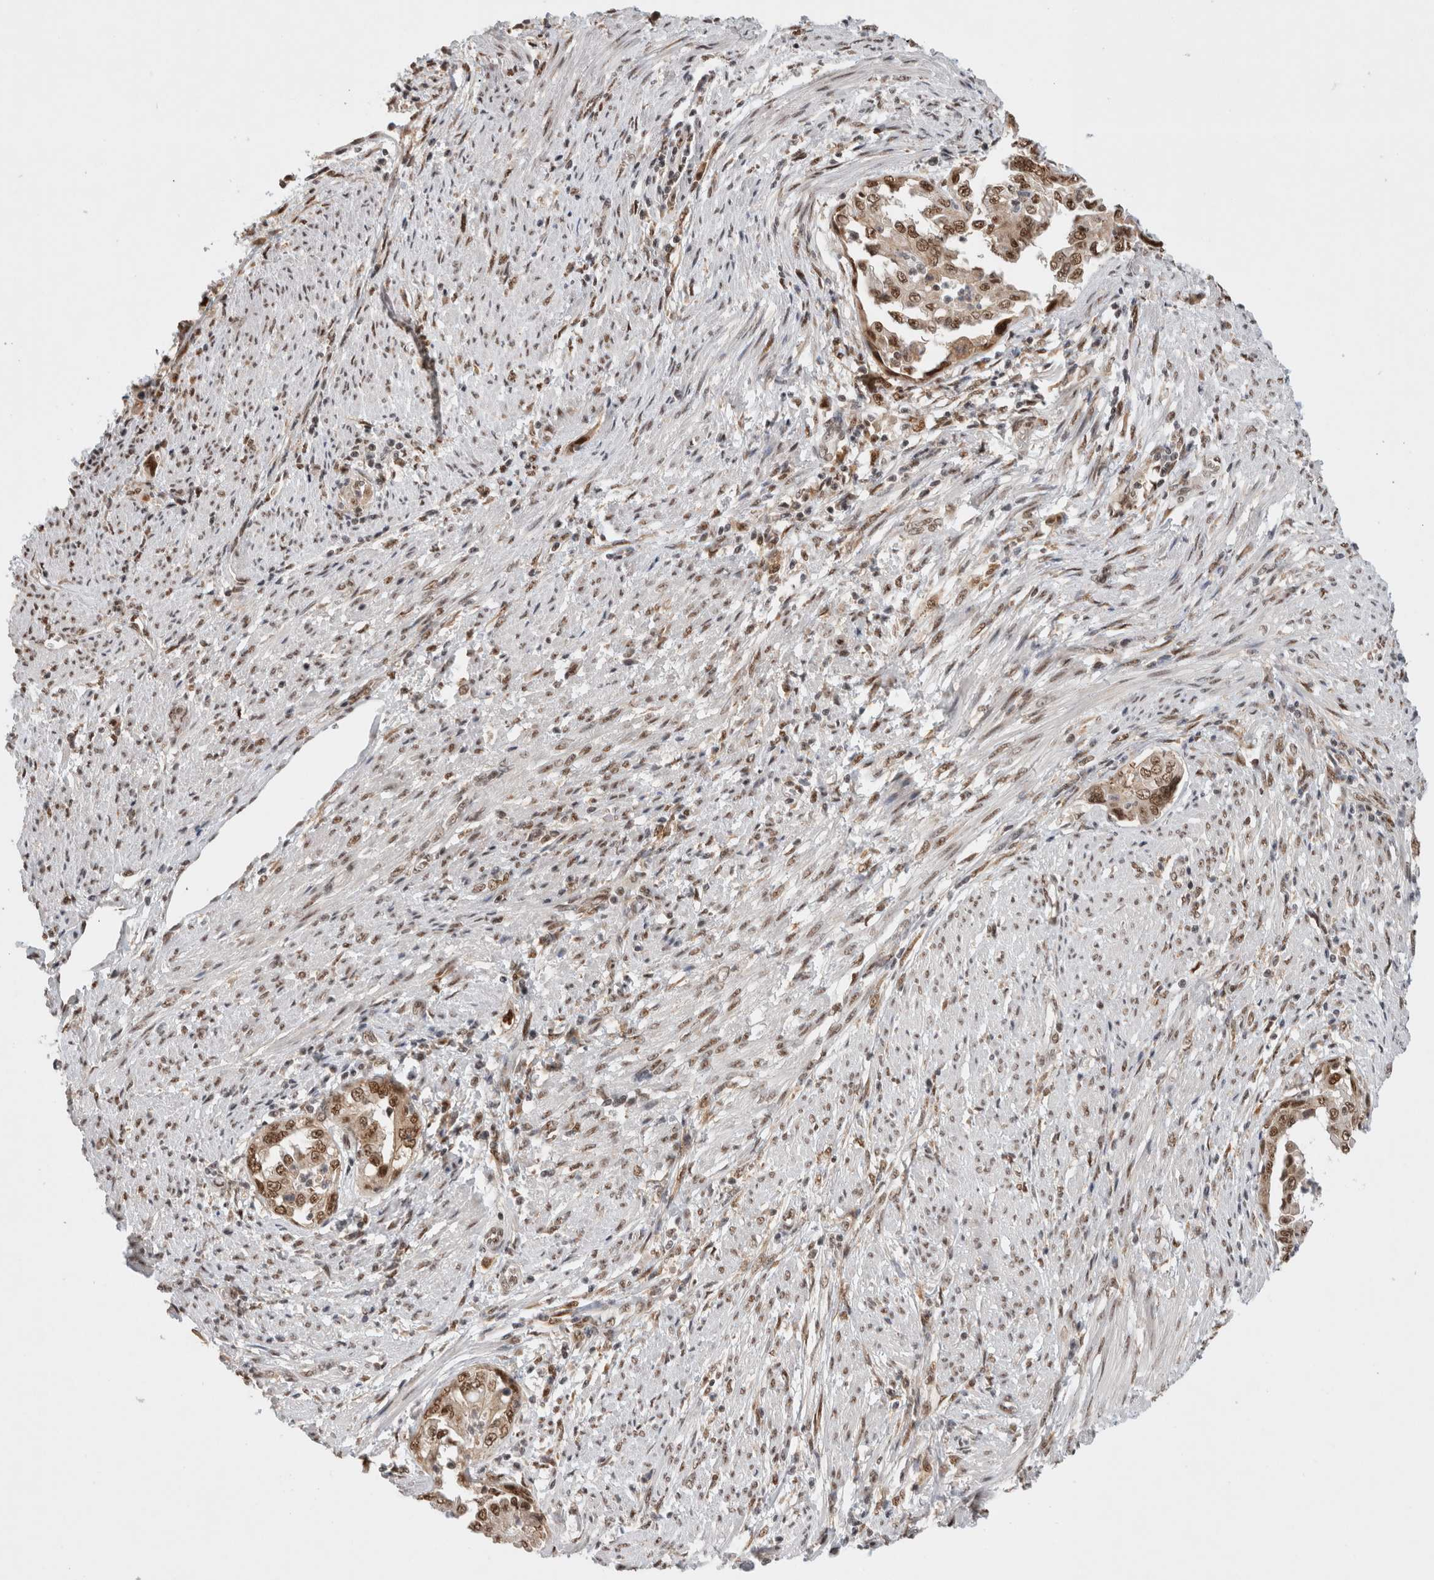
{"staining": {"intensity": "moderate", "quantity": ">75%", "location": "nuclear"}, "tissue": "endometrial cancer", "cell_type": "Tumor cells", "image_type": "cancer", "snomed": [{"axis": "morphology", "description": "Adenocarcinoma, NOS"}, {"axis": "topography", "description": "Endometrium"}], "caption": "DAB immunohistochemical staining of human endometrial adenocarcinoma demonstrates moderate nuclear protein staining in about >75% of tumor cells. The staining was performed using DAB (3,3'-diaminobenzidine), with brown indicating positive protein expression. Nuclei are stained blue with hematoxylin.", "gene": "NCAPG2", "patient": {"sex": "female", "age": 85}}